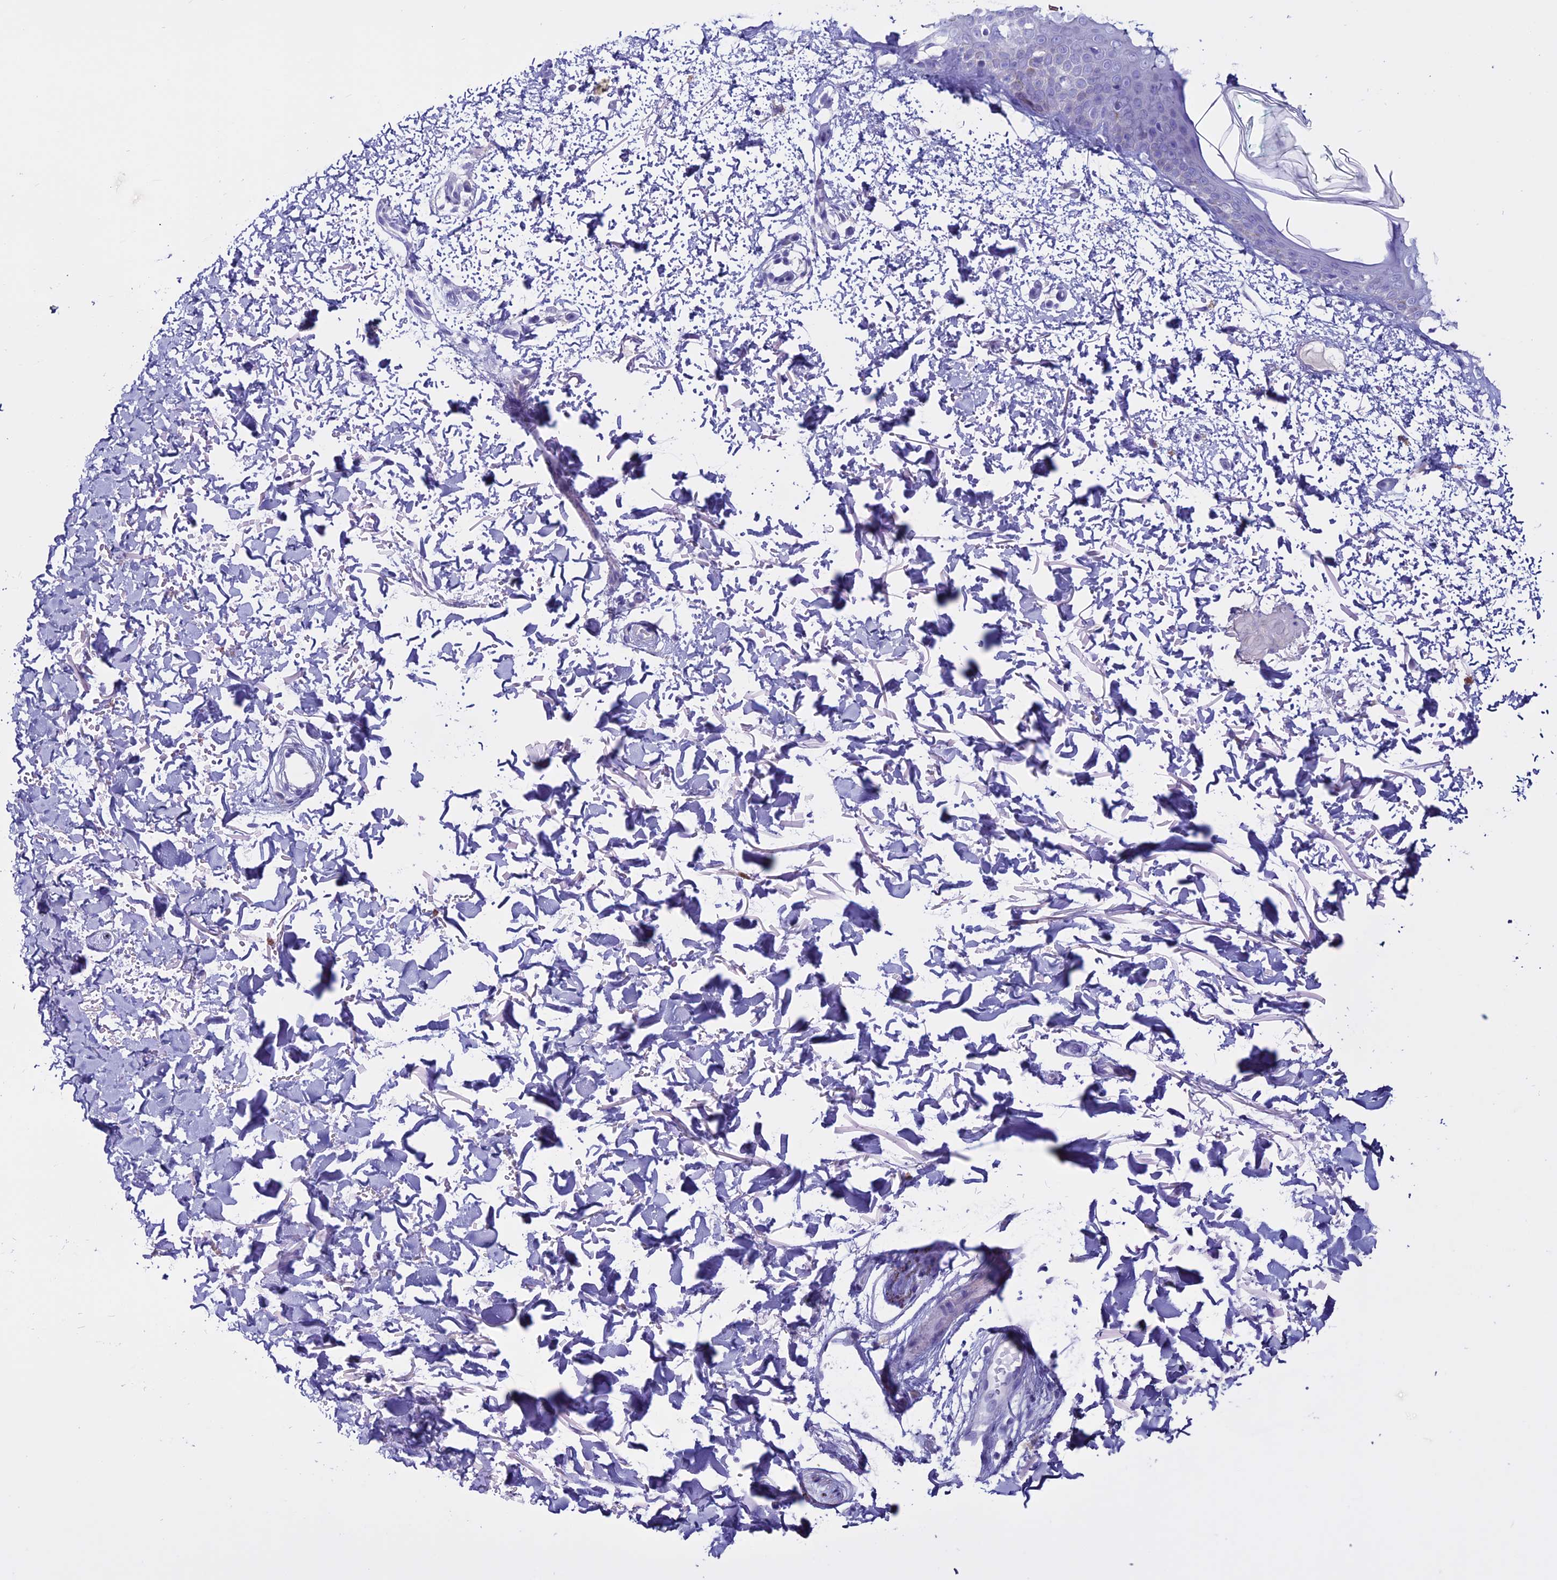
{"staining": {"intensity": "negative", "quantity": "none", "location": "none"}, "tissue": "skin", "cell_type": "Fibroblasts", "image_type": "normal", "snomed": [{"axis": "morphology", "description": "Normal tissue, NOS"}, {"axis": "topography", "description": "Skin"}], "caption": "The micrograph shows no staining of fibroblasts in normal skin. Nuclei are stained in blue.", "gene": "CLEC2L", "patient": {"sex": "male", "age": 66}}